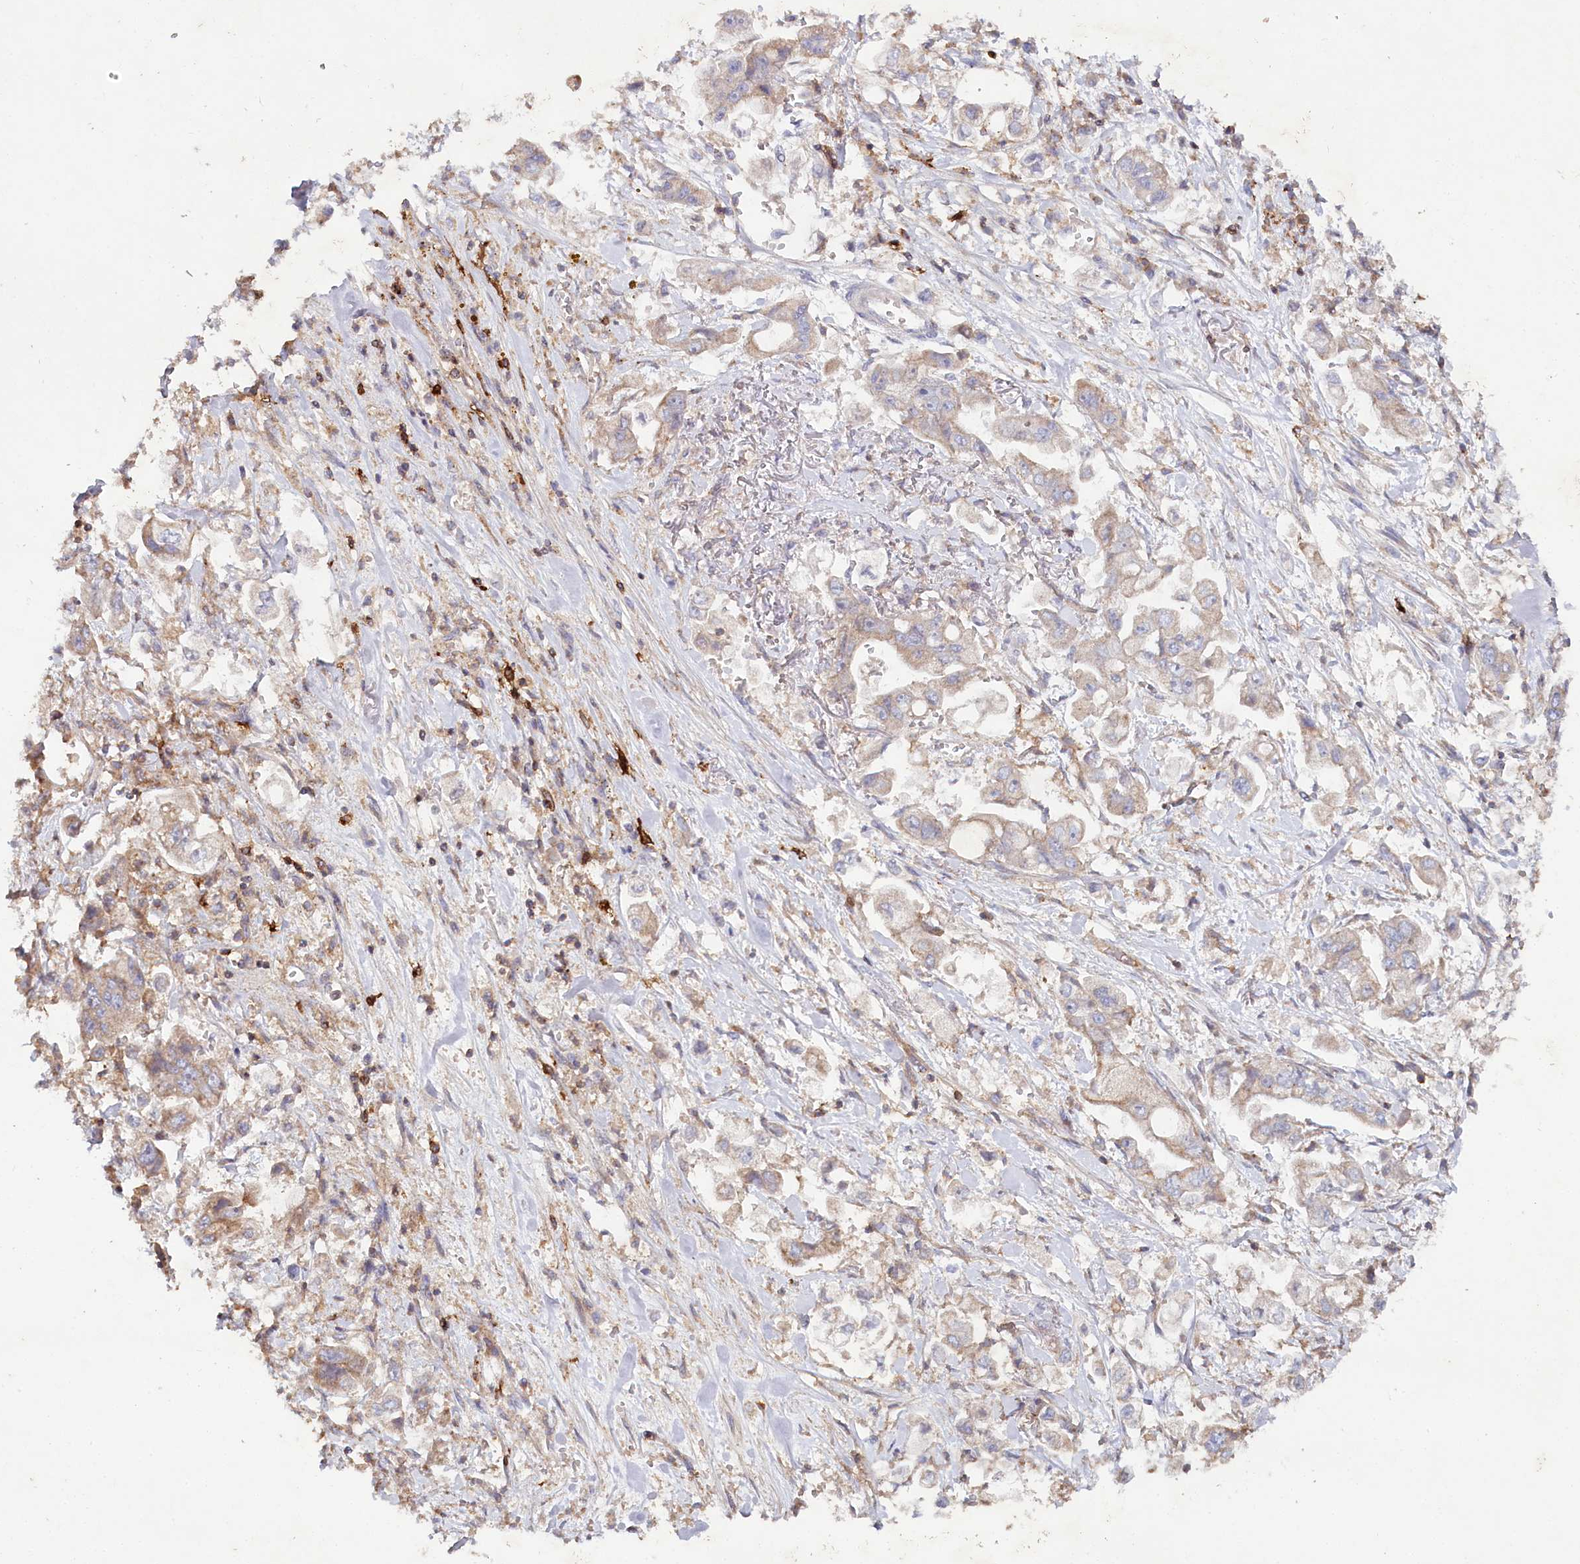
{"staining": {"intensity": "weak", "quantity": ">75%", "location": "cytoplasmic/membranous"}, "tissue": "stomach cancer", "cell_type": "Tumor cells", "image_type": "cancer", "snomed": [{"axis": "morphology", "description": "Adenocarcinoma, NOS"}, {"axis": "topography", "description": "Stomach"}], "caption": "High-power microscopy captured an immunohistochemistry (IHC) photomicrograph of stomach cancer (adenocarcinoma), revealing weak cytoplasmic/membranous staining in about >75% of tumor cells.", "gene": "RBP5", "patient": {"sex": "male", "age": 62}}